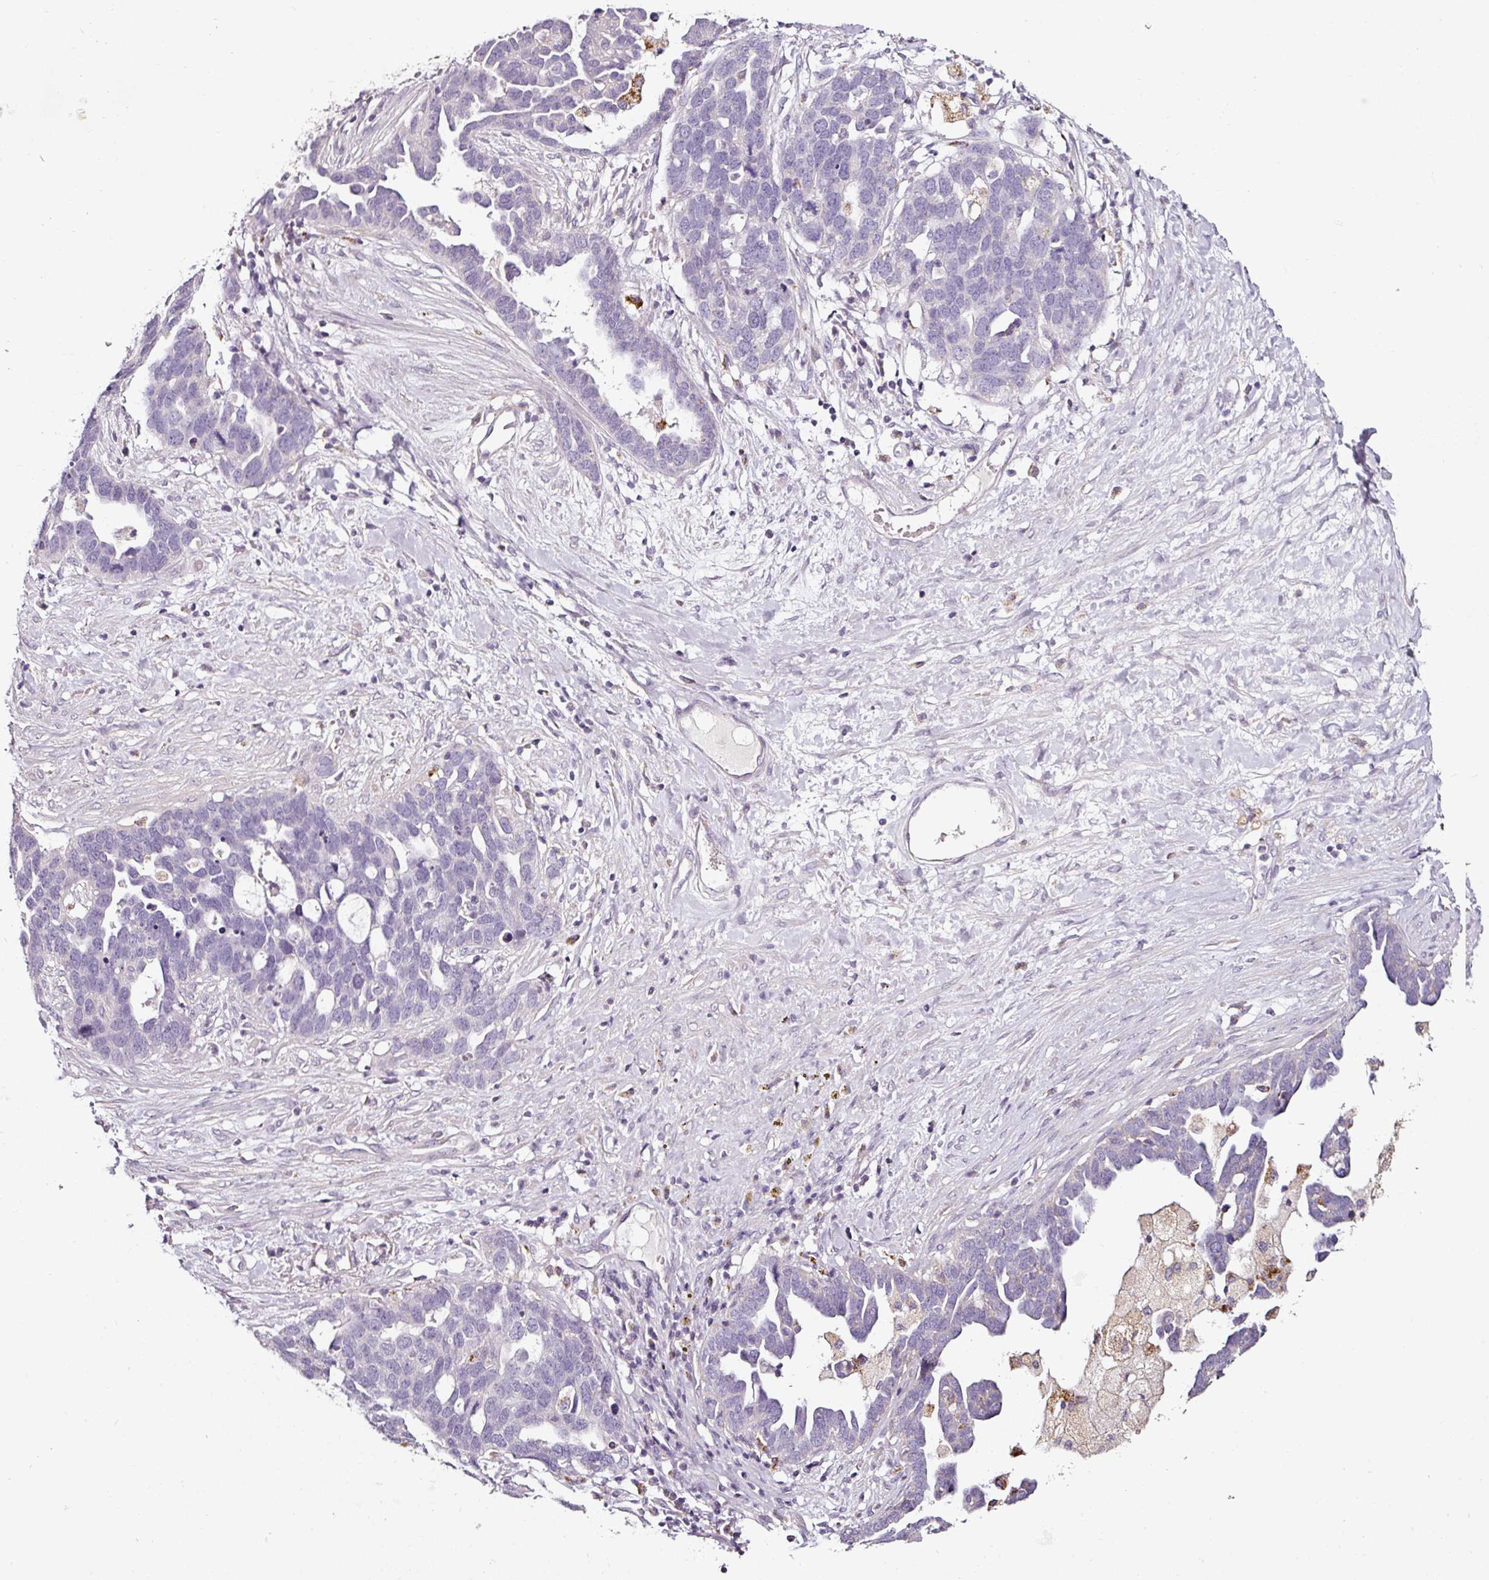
{"staining": {"intensity": "negative", "quantity": "none", "location": "none"}, "tissue": "ovarian cancer", "cell_type": "Tumor cells", "image_type": "cancer", "snomed": [{"axis": "morphology", "description": "Cystadenocarcinoma, serous, NOS"}, {"axis": "topography", "description": "Ovary"}], "caption": "This histopathology image is of ovarian serous cystadenocarcinoma stained with immunohistochemistry to label a protein in brown with the nuclei are counter-stained blue. There is no staining in tumor cells. (DAB immunohistochemistry (IHC) with hematoxylin counter stain).", "gene": "CAP2", "patient": {"sex": "female", "age": 54}}